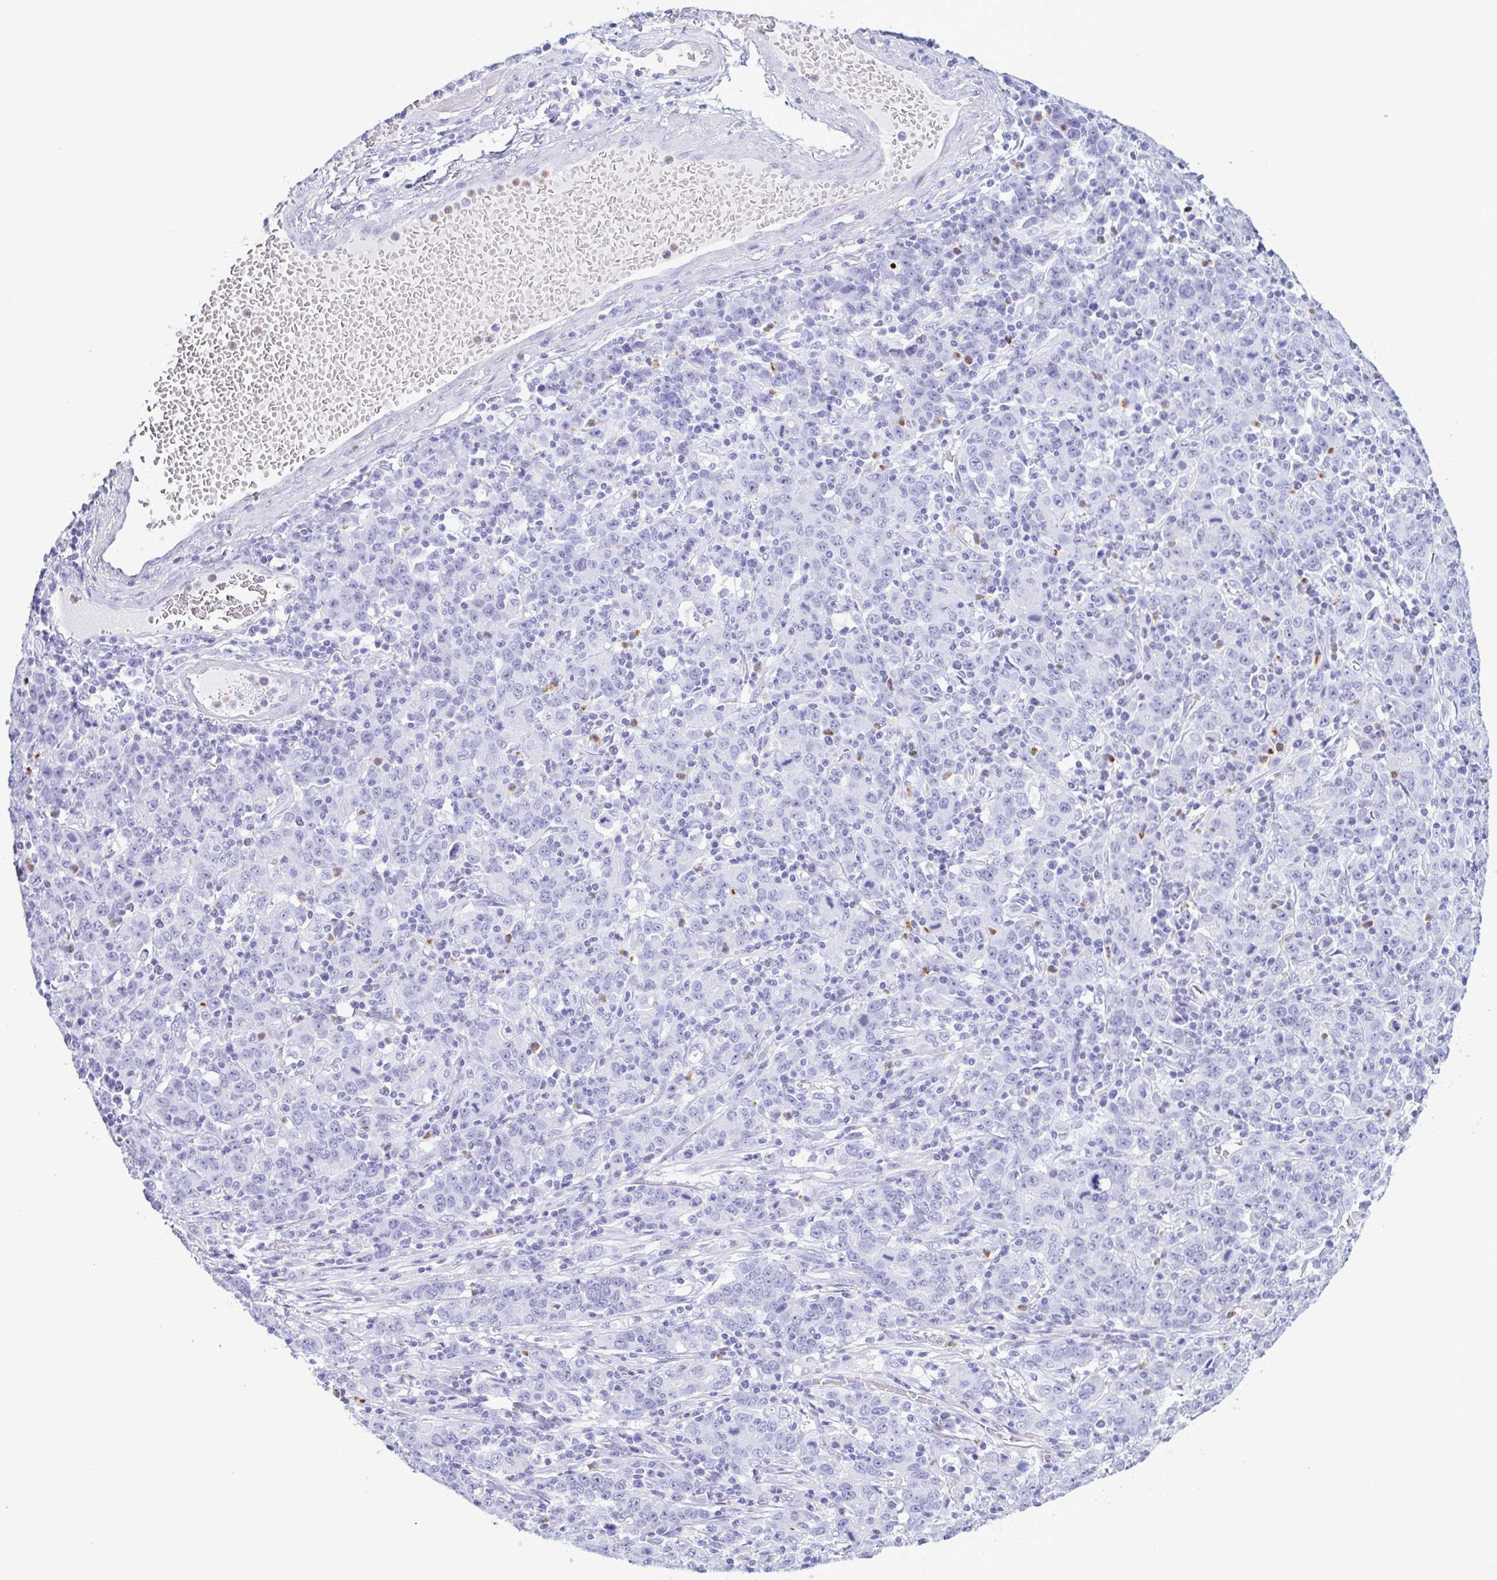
{"staining": {"intensity": "negative", "quantity": "none", "location": "none"}, "tissue": "stomach cancer", "cell_type": "Tumor cells", "image_type": "cancer", "snomed": [{"axis": "morphology", "description": "Adenocarcinoma, NOS"}, {"axis": "topography", "description": "Stomach, upper"}], "caption": "A high-resolution histopathology image shows IHC staining of adenocarcinoma (stomach), which reveals no significant expression in tumor cells. Brightfield microscopy of immunohistochemistry (IHC) stained with DAB (3,3'-diaminobenzidine) (brown) and hematoxylin (blue), captured at high magnification.", "gene": "LTF", "patient": {"sex": "male", "age": 69}}